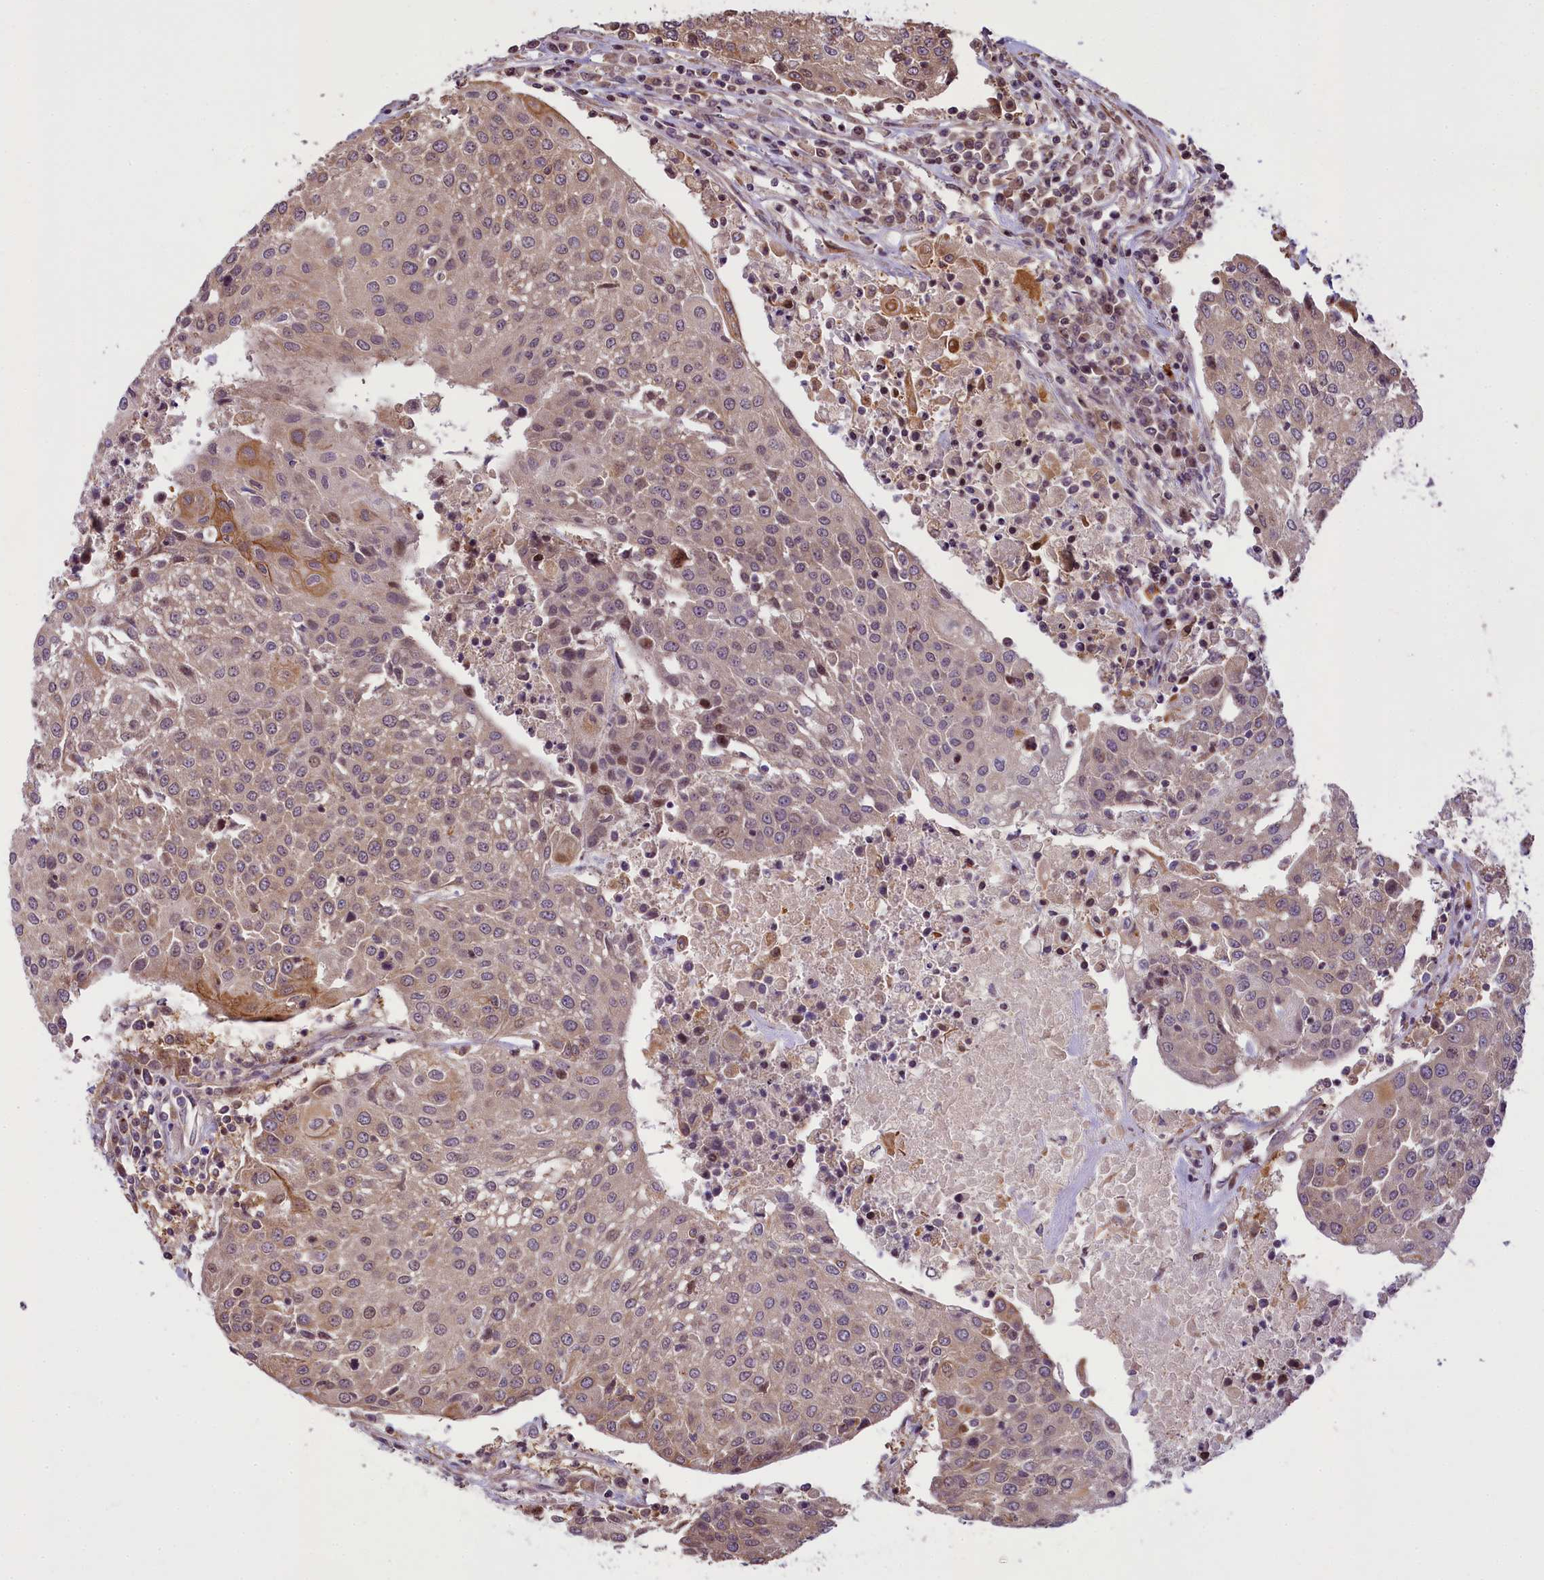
{"staining": {"intensity": "weak", "quantity": ">75%", "location": "cytoplasmic/membranous,nuclear"}, "tissue": "urothelial cancer", "cell_type": "Tumor cells", "image_type": "cancer", "snomed": [{"axis": "morphology", "description": "Urothelial carcinoma, High grade"}, {"axis": "topography", "description": "Urinary bladder"}], "caption": "A high-resolution image shows IHC staining of urothelial carcinoma (high-grade), which displays weak cytoplasmic/membranous and nuclear positivity in approximately >75% of tumor cells.", "gene": "RBBP8", "patient": {"sex": "female", "age": 85}}